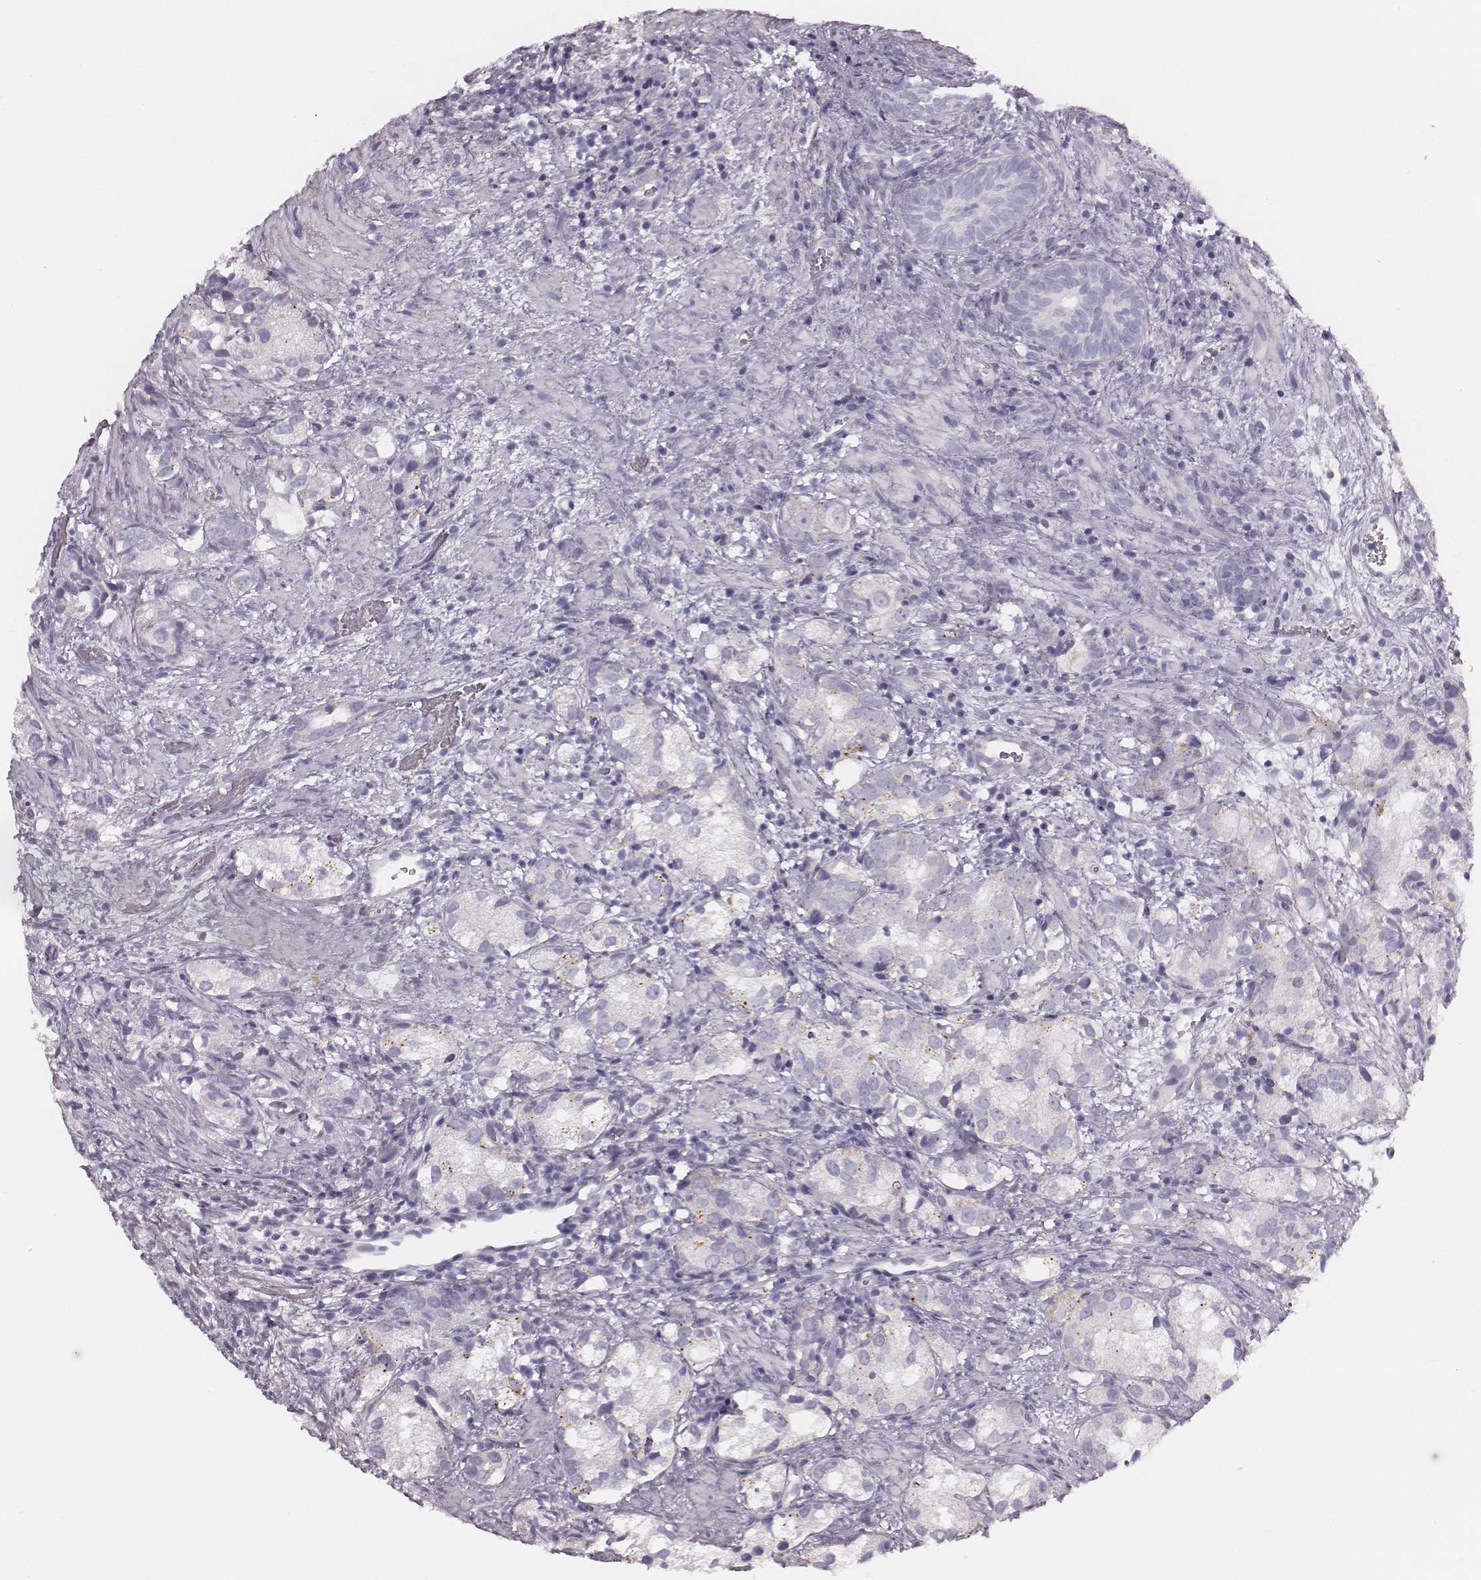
{"staining": {"intensity": "negative", "quantity": "none", "location": "none"}, "tissue": "prostate cancer", "cell_type": "Tumor cells", "image_type": "cancer", "snomed": [{"axis": "morphology", "description": "Adenocarcinoma, High grade"}, {"axis": "topography", "description": "Prostate"}], "caption": "Immunohistochemistry (IHC) image of prostate cancer stained for a protein (brown), which reveals no staining in tumor cells.", "gene": "UBL4B", "patient": {"sex": "male", "age": 82}}